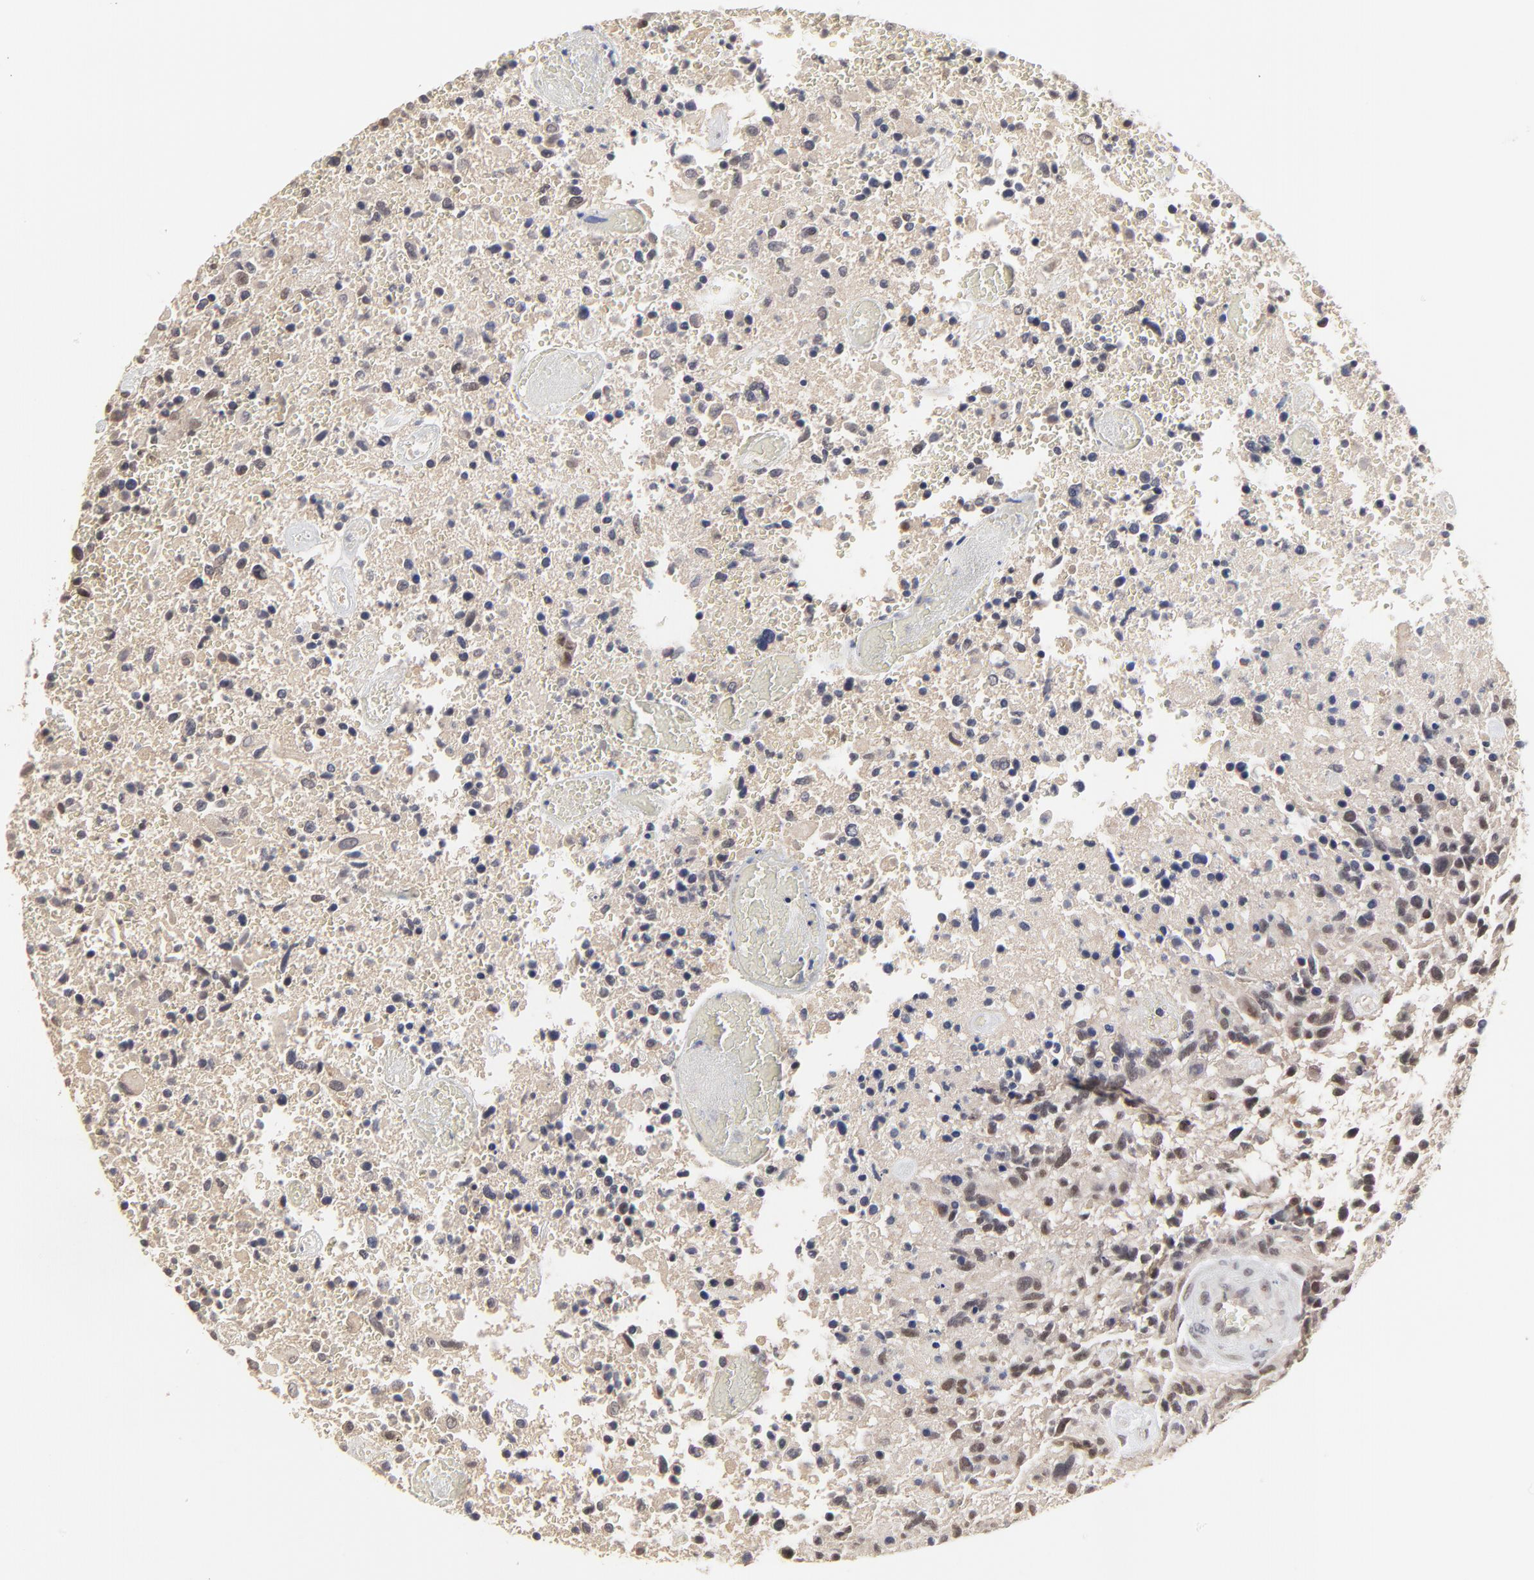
{"staining": {"intensity": "weak", "quantity": ">75%", "location": "nuclear"}, "tissue": "glioma", "cell_type": "Tumor cells", "image_type": "cancer", "snomed": [{"axis": "morphology", "description": "Glioma, malignant, High grade"}, {"axis": "topography", "description": "Brain"}], "caption": "Brown immunohistochemical staining in human malignant glioma (high-grade) shows weak nuclear staining in approximately >75% of tumor cells. (IHC, brightfield microscopy, high magnification).", "gene": "FAM199X", "patient": {"sex": "male", "age": 72}}